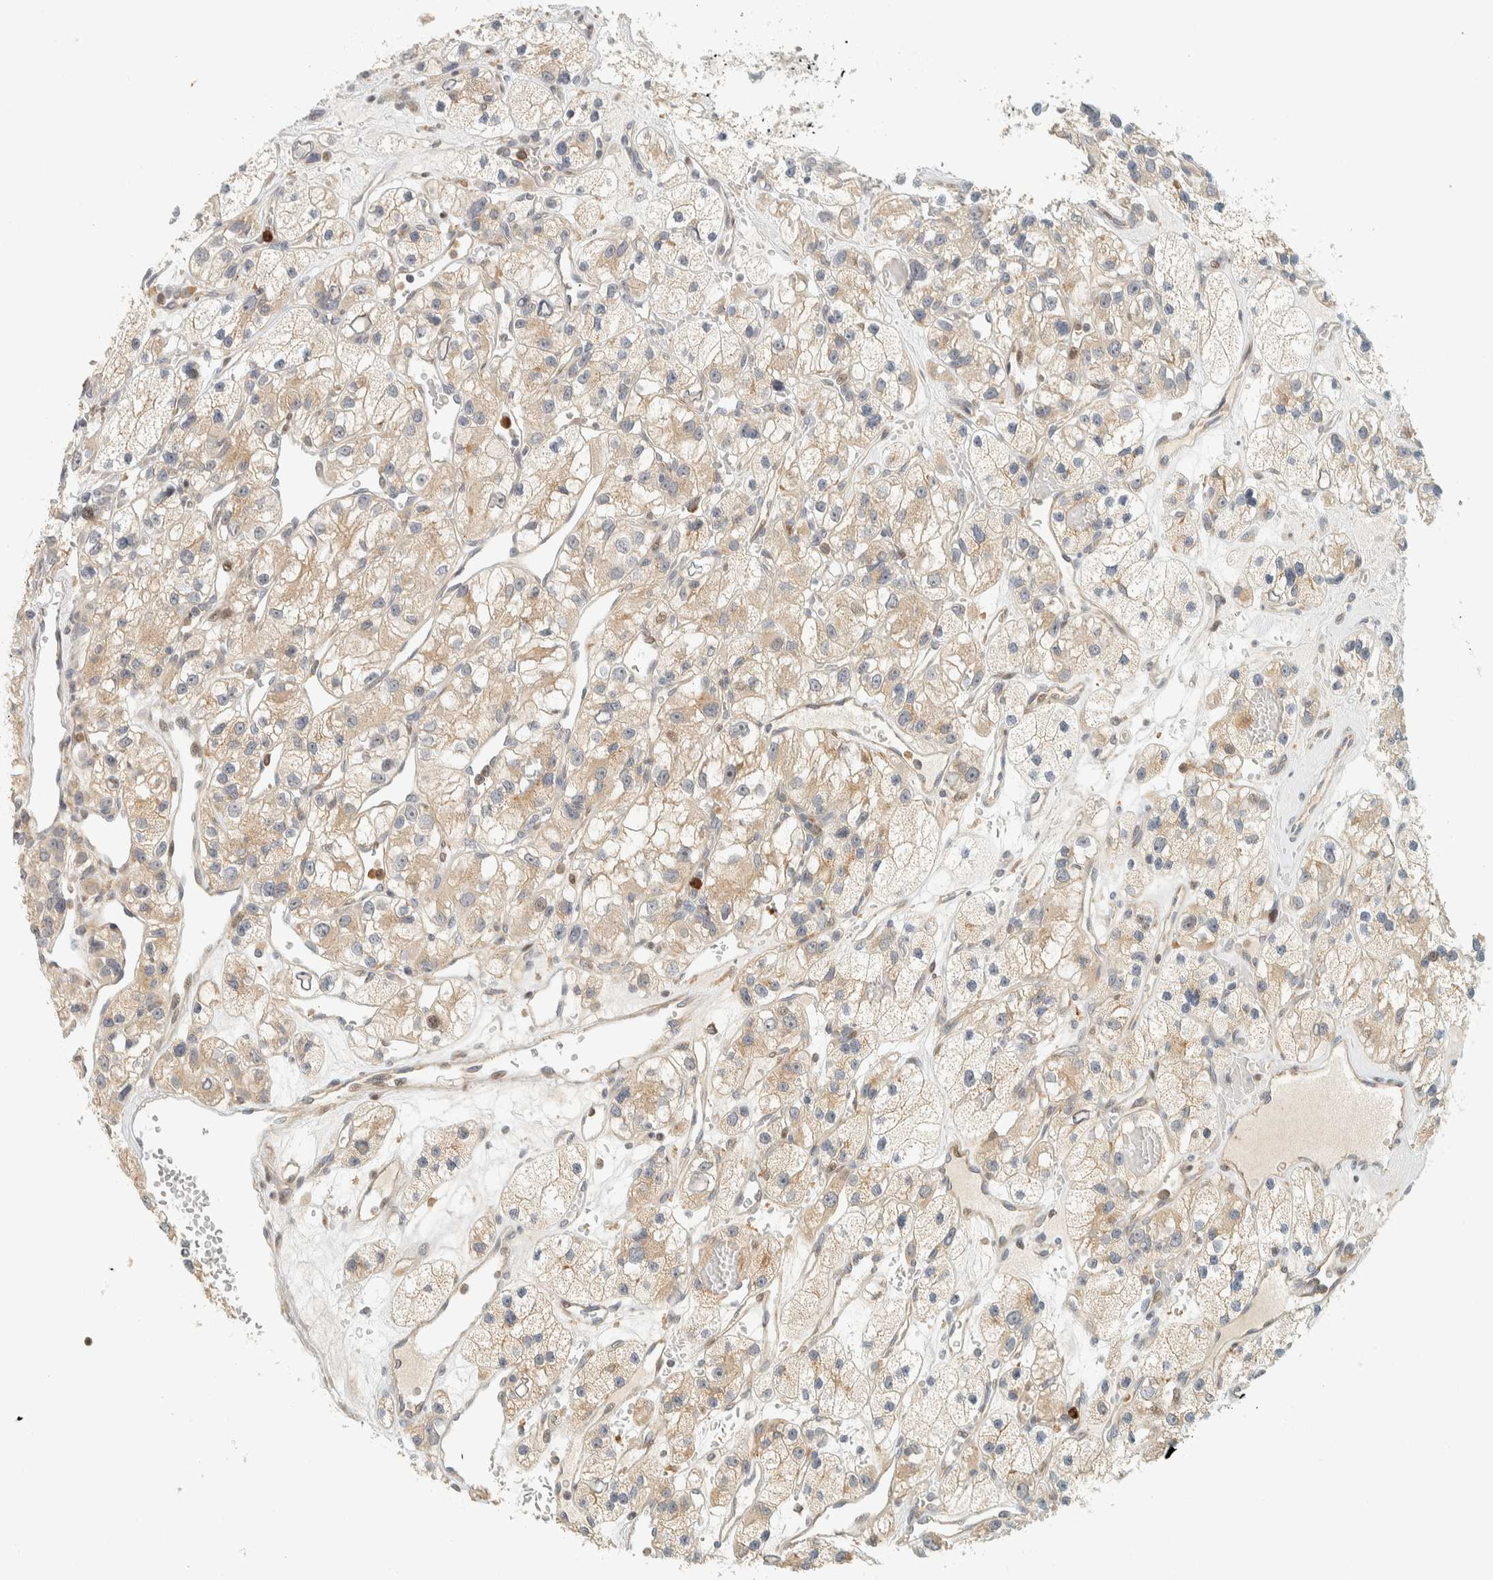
{"staining": {"intensity": "weak", "quantity": ">75%", "location": "cytoplasmic/membranous"}, "tissue": "renal cancer", "cell_type": "Tumor cells", "image_type": "cancer", "snomed": [{"axis": "morphology", "description": "Adenocarcinoma, NOS"}, {"axis": "topography", "description": "Kidney"}], "caption": "DAB (3,3'-diaminobenzidine) immunohistochemical staining of renal adenocarcinoma displays weak cytoplasmic/membranous protein staining in approximately >75% of tumor cells.", "gene": "CCDC171", "patient": {"sex": "female", "age": 57}}